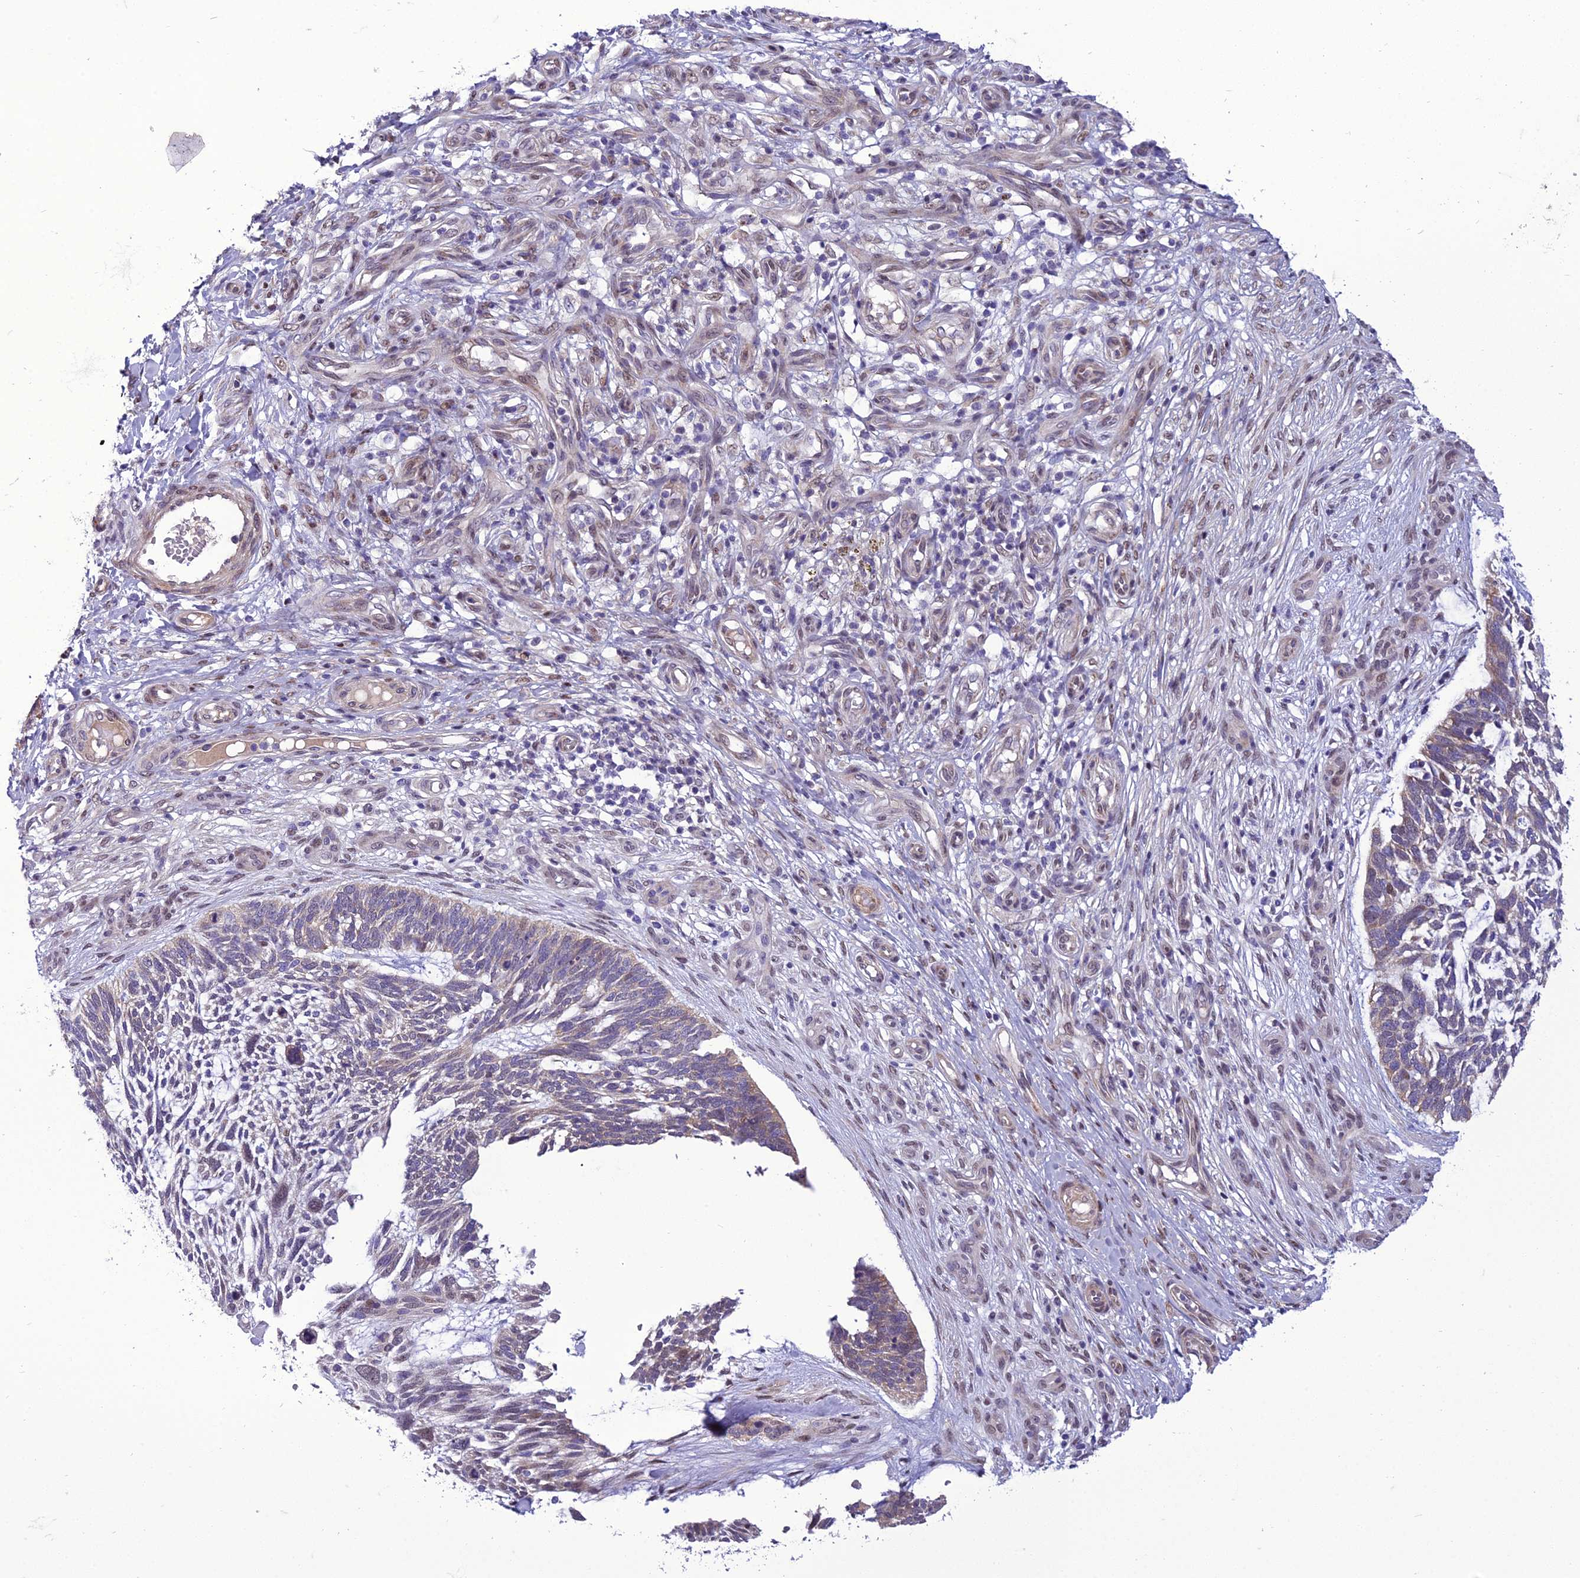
{"staining": {"intensity": "moderate", "quantity": "25%-75%", "location": "cytoplasmic/membranous"}, "tissue": "skin cancer", "cell_type": "Tumor cells", "image_type": "cancer", "snomed": [{"axis": "morphology", "description": "Basal cell carcinoma"}, {"axis": "topography", "description": "Skin"}], "caption": "Immunohistochemistry histopathology image of neoplastic tissue: human skin basal cell carcinoma stained using IHC displays medium levels of moderate protein expression localized specifically in the cytoplasmic/membranous of tumor cells, appearing as a cytoplasmic/membranous brown color.", "gene": "GAB4", "patient": {"sex": "male", "age": 88}}